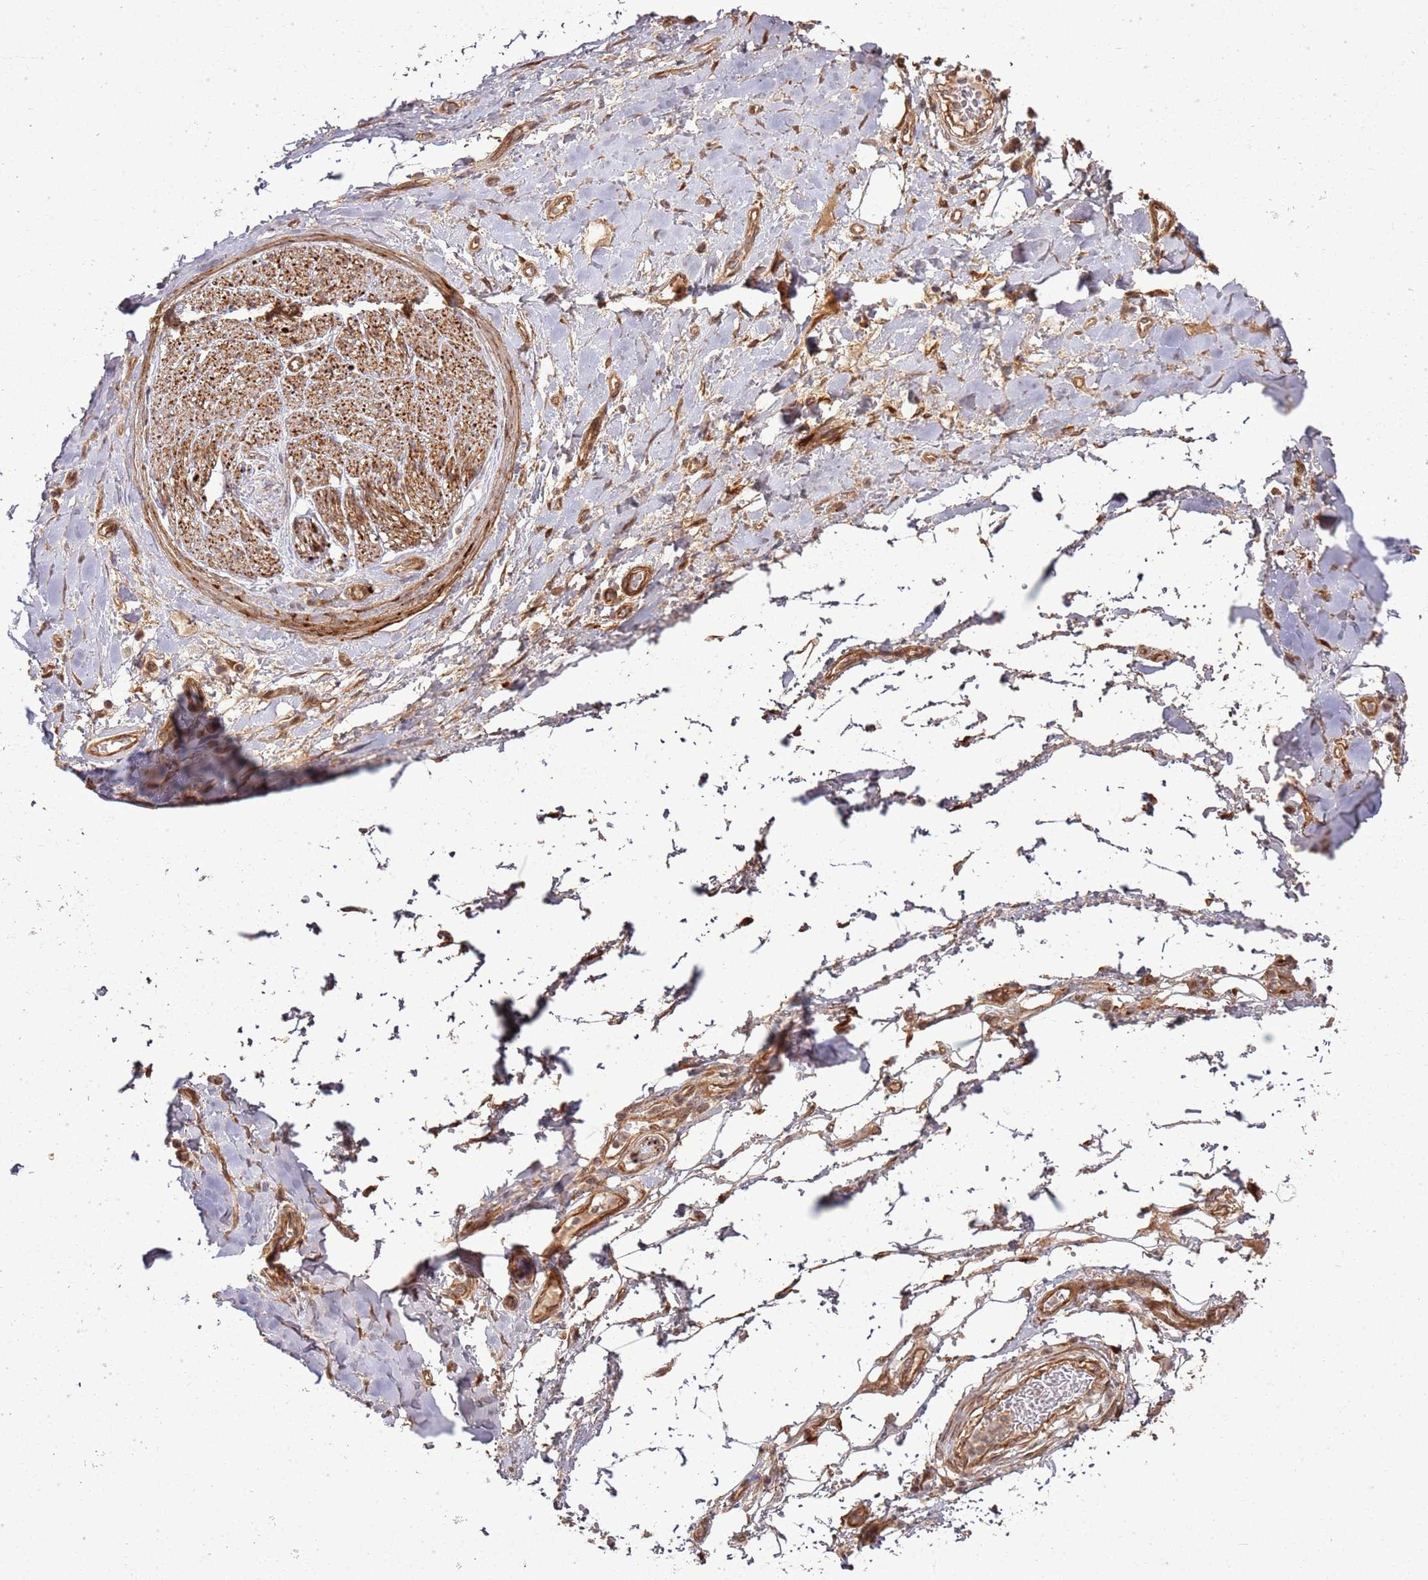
{"staining": {"intensity": "moderate", "quantity": ">75%", "location": "nuclear"}, "tissue": "adipose tissue", "cell_type": "Adipocytes", "image_type": "normal", "snomed": [{"axis": "morphology", "description": "Normal tissue, NOS"}, {"axis": "morphology", "description": "Adenocarcinoma, NOS"}, {"axis": "topography", "description": "Stomach, upper"}, {"axis": "topography", "description": "Peripheral nerve tissue"}], "caption": "Unremarkable adipose tissue was stained to show a protein in brown. There is medium levels of moderate nuclear staining in approximately >75% of adipocytes.", "gene": "ZNF623", "patient": {"sex": "male", "age": 62}}